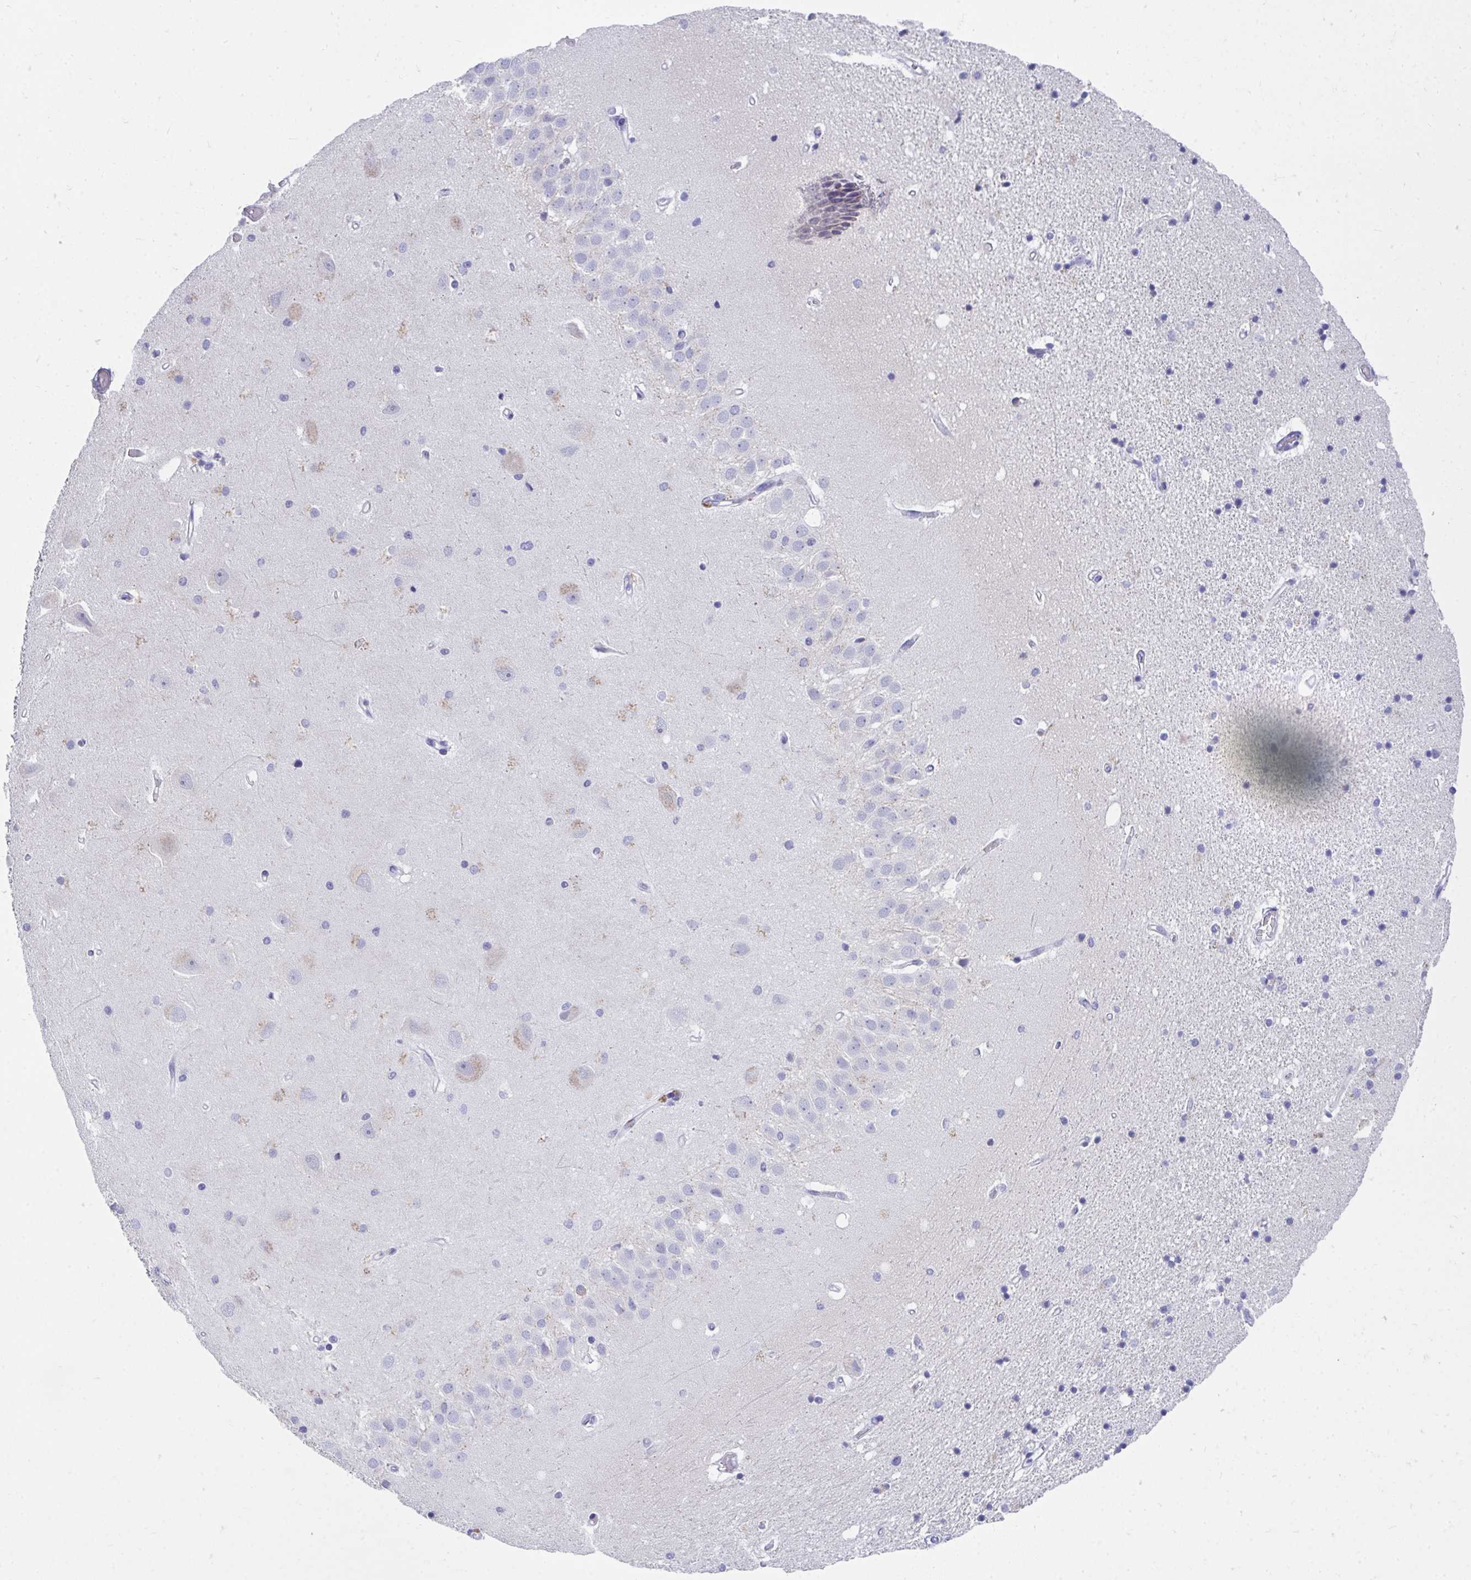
{"staining": {"intensity": "weak", "quantity": "<25%", "location": "cytoplasmic/membranous"}, "tissue": "hippocampus", "cell_type": "Glial cells", "image_type": "normal", "snomed": [{"axis": "morphology", "description": "Normal tissue, NOS"}, {"axis": "topography", "description": "Hippocampus"}], "caption": "IHC image of normal hippocampus: hippocampus stained with DAB (3,3'-diaminobenzidine) reveals no significant protein staining in glial cells.", "gene": "COA5", "patient": {"sex": "male", "age": 63}}